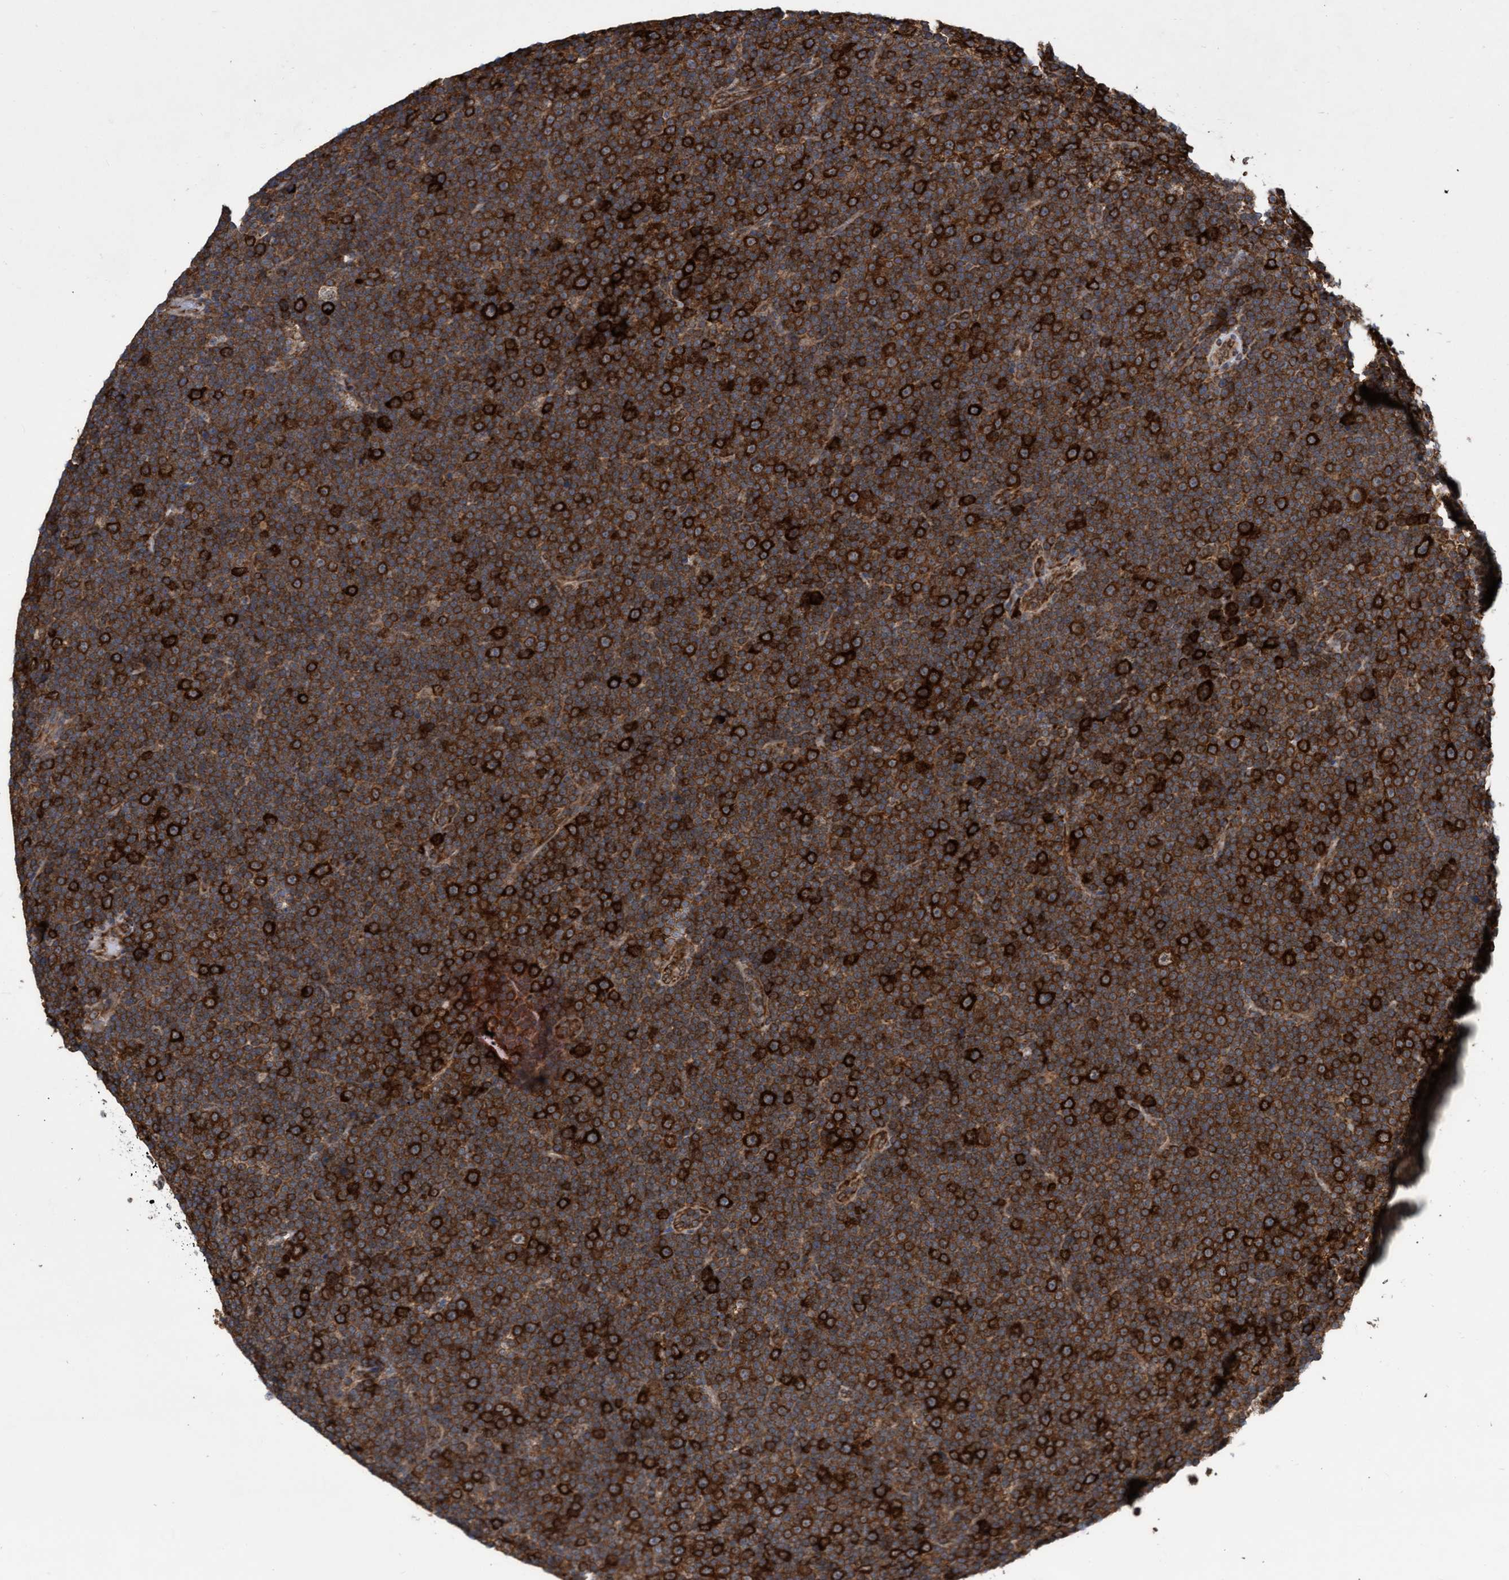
{"staining": {"intensity": "strong", "quantity": ">75%", "location": "cytoplasmic/membranous"}, "tissue": "lymphoma", "cell_type": "Tumor cells", "image_type": "cancer", "snomed": [{"axis": "morphology", "description": "Malignant lymphoma, non-Hodgkin's type, Low grade"}, {"axis": "topography", "description": "Lymph node"}], "caption": "There is high levels of strong cytoplasmic/membranous staining in tumor cells of lymphoma, as demonstrated by immunohistochemical staining (brown color).", "gene": "ABCF2", "patient": {"sex": "female", "age": 67}}